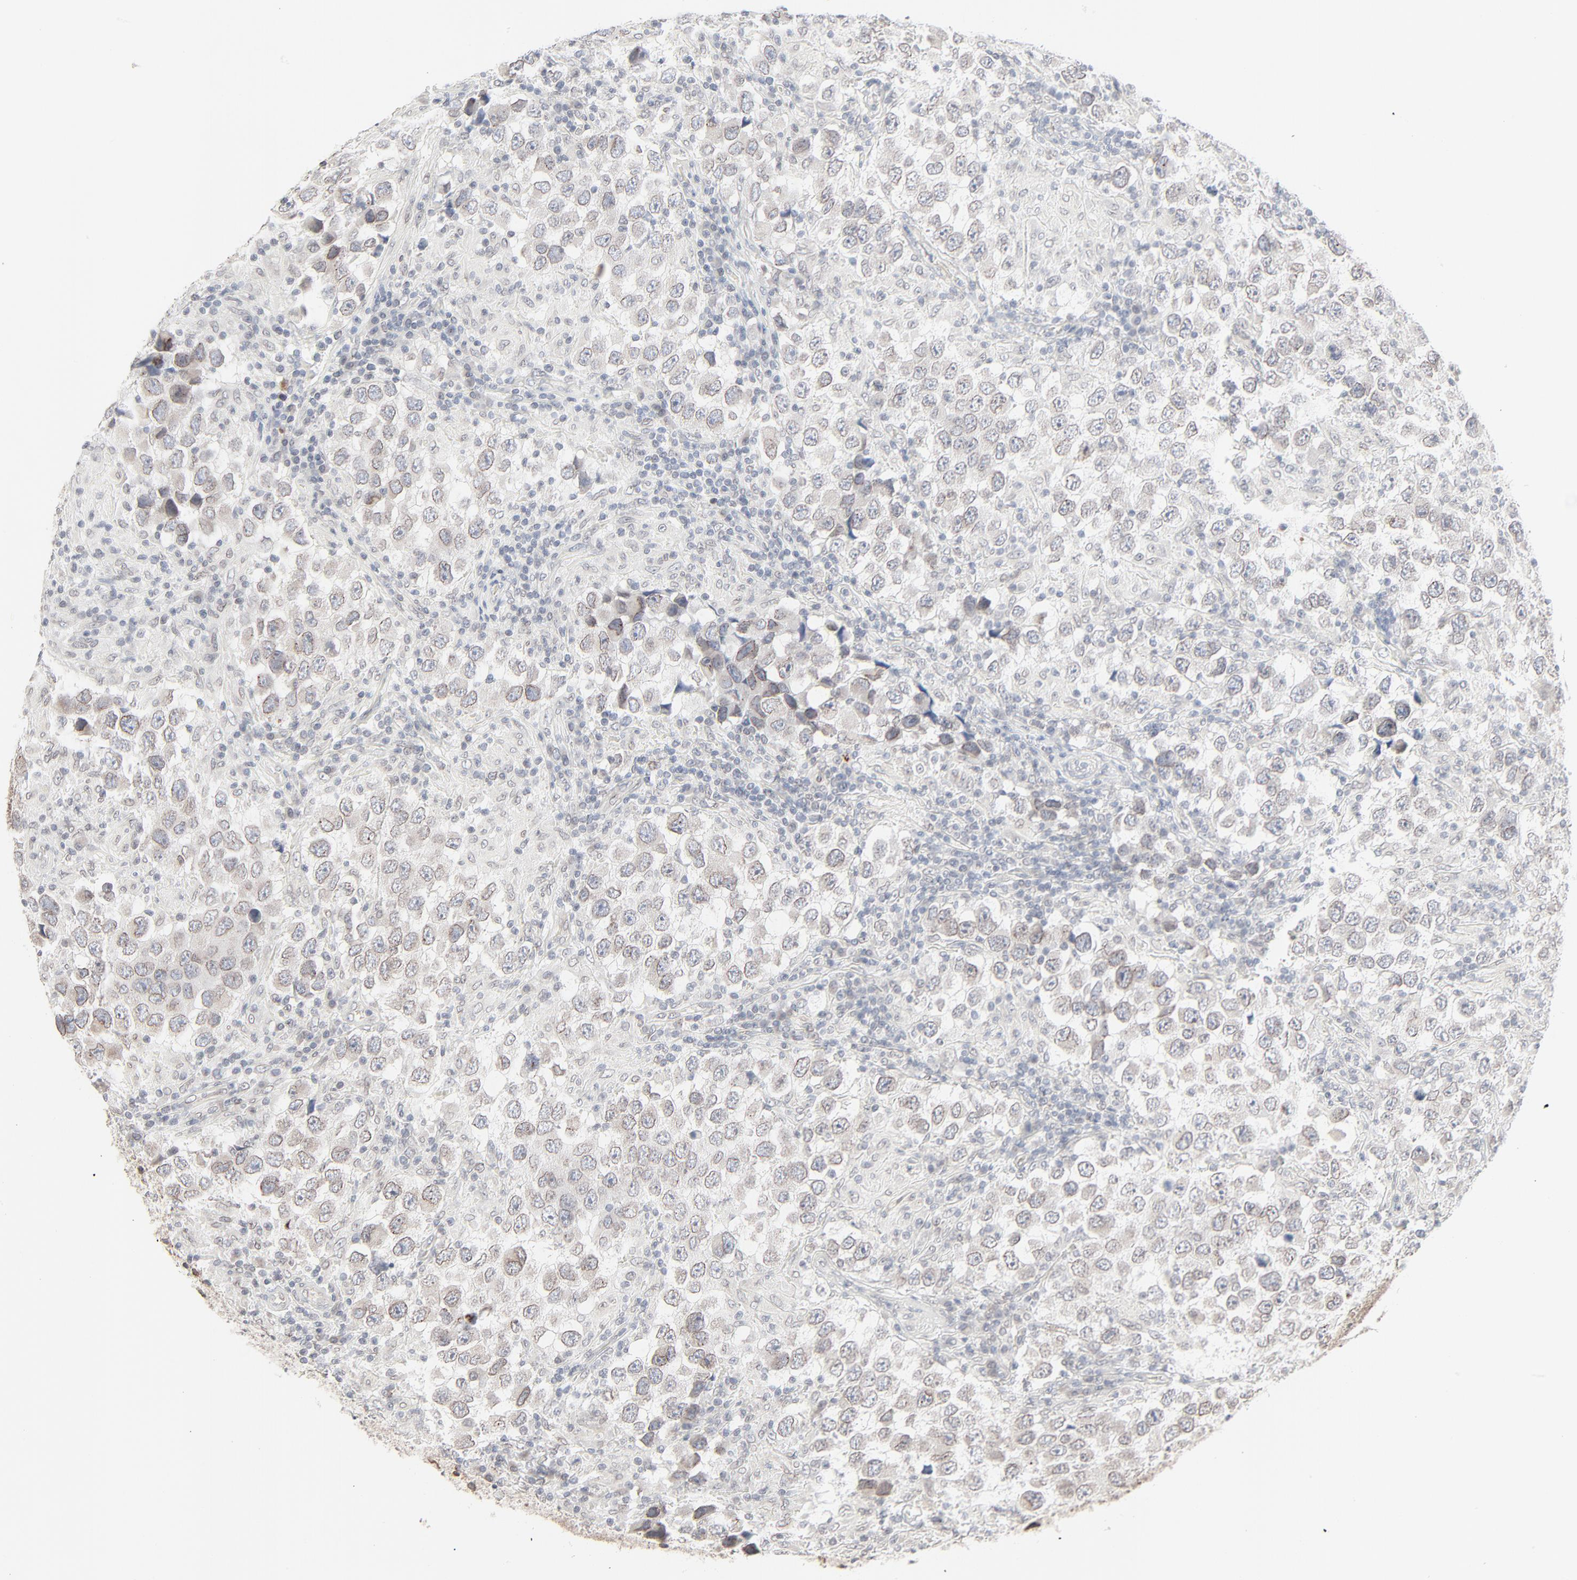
{"staining": {"intensity": "weak", "quantity": "<25%", "location": "cytoplasmic/membranous,nuclear"}, "tissue": "testis cancer", "cell_type": "Tumor cells", "image_type": "cancer", "snomed": [{"axis": "morphology", "description": "Carcinoma, Embryonal, NOS"}, {"axis": "topography", "description": "Testis"}], "caption": "An immunohistochemistry image of testis embryonal carcinoma is shown. There is no staining in tumor cells of testis embryonal carcinoma.", "gene": "MAD1L1", "patient": {"sex": "male", "age": 21}}